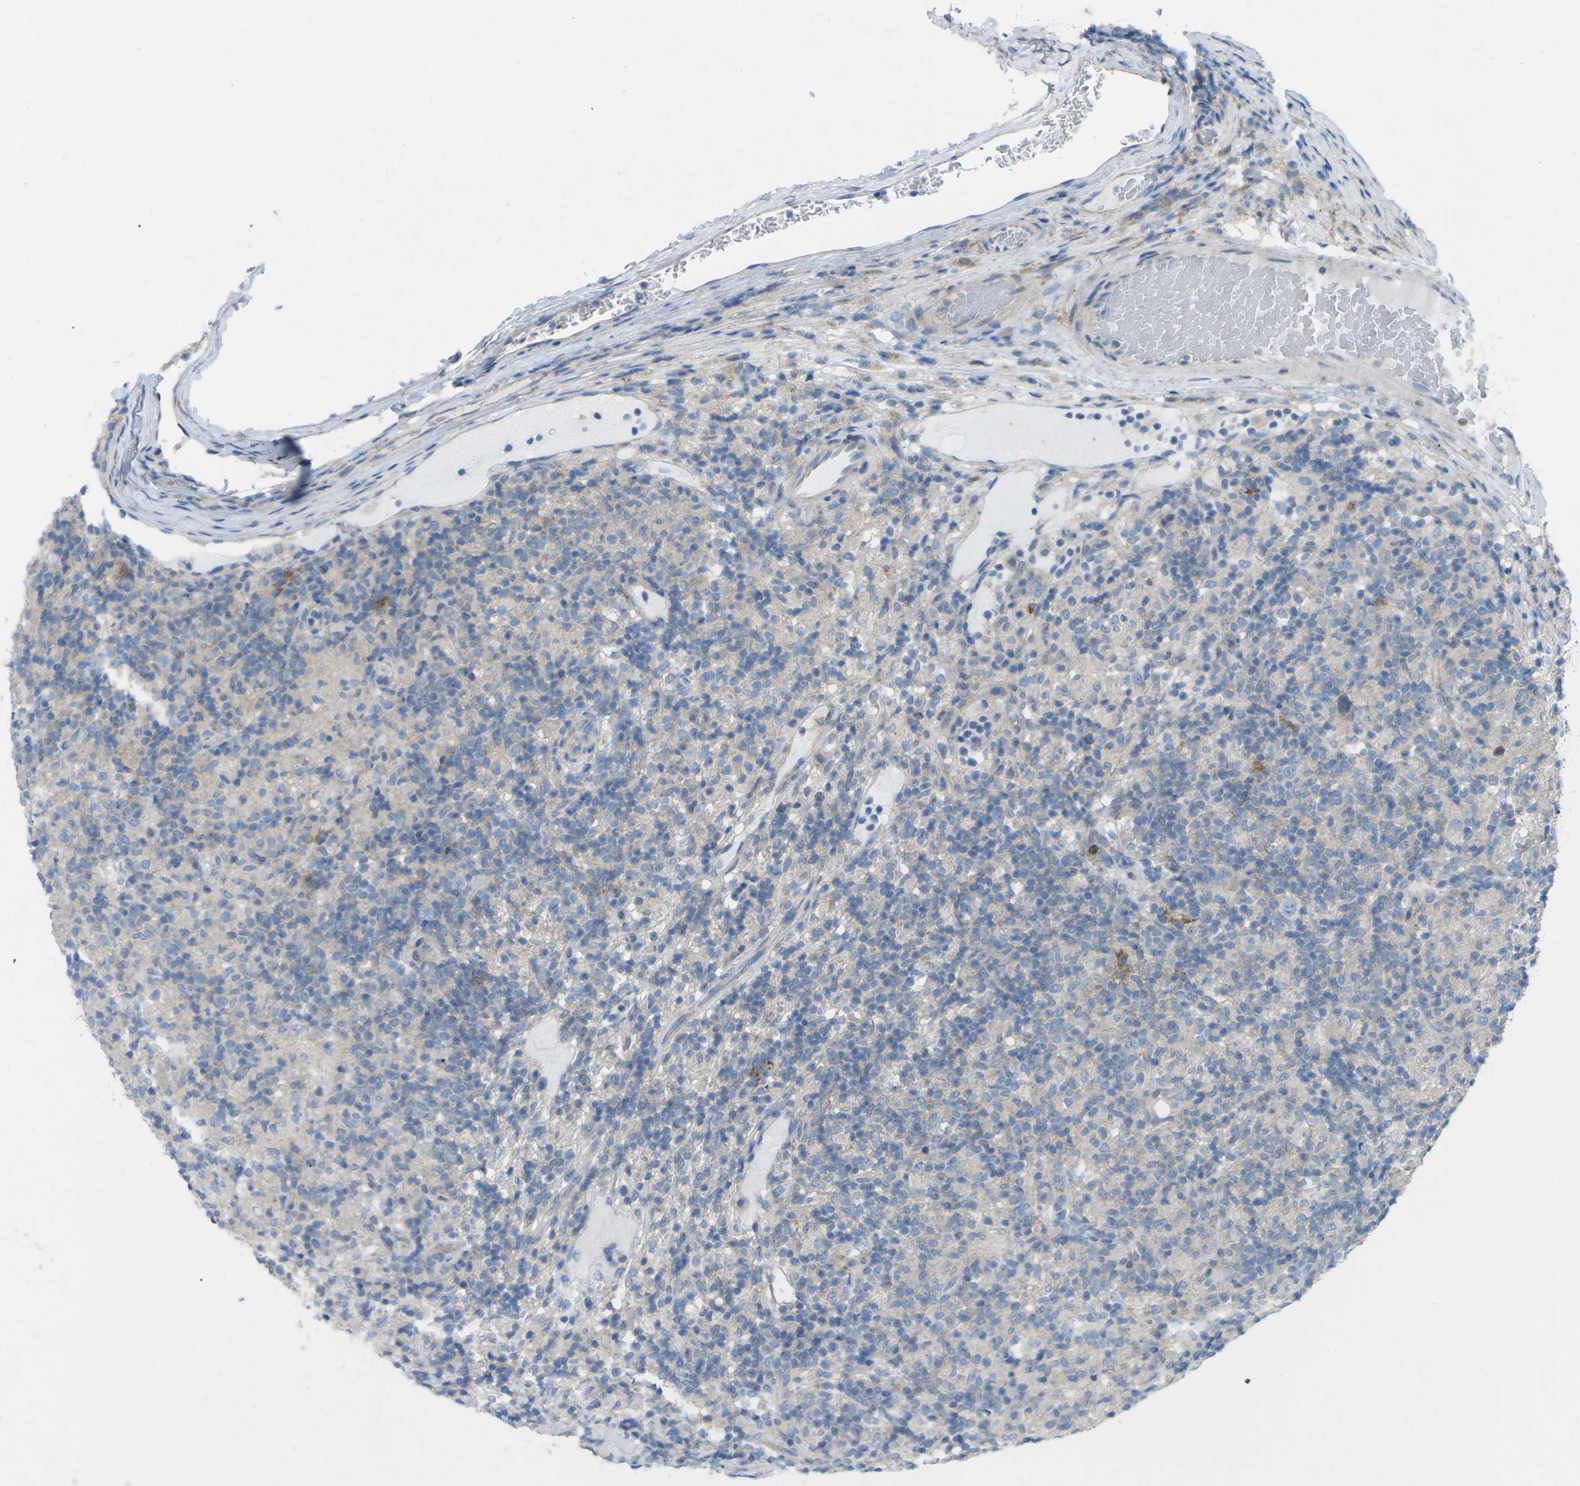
{"staining": {"intensity": "negative", "quantity": "none", "location": "none"}, "tissue": "lymphoma", "cell_type": "Tumor cells", "image_type": "cancer", "snomed": [{"axis": "morphology", "description": "Hodgkin's disease, NOS"}, {"axis": "topography", "description": "Lymph node"}], "caption": "DAB immunohistochemical staining of human Hodgkin's disease shows no significant expression in tumor cells.", "gene": "STK11", "patient": {"sex": "male", "age": 70}}